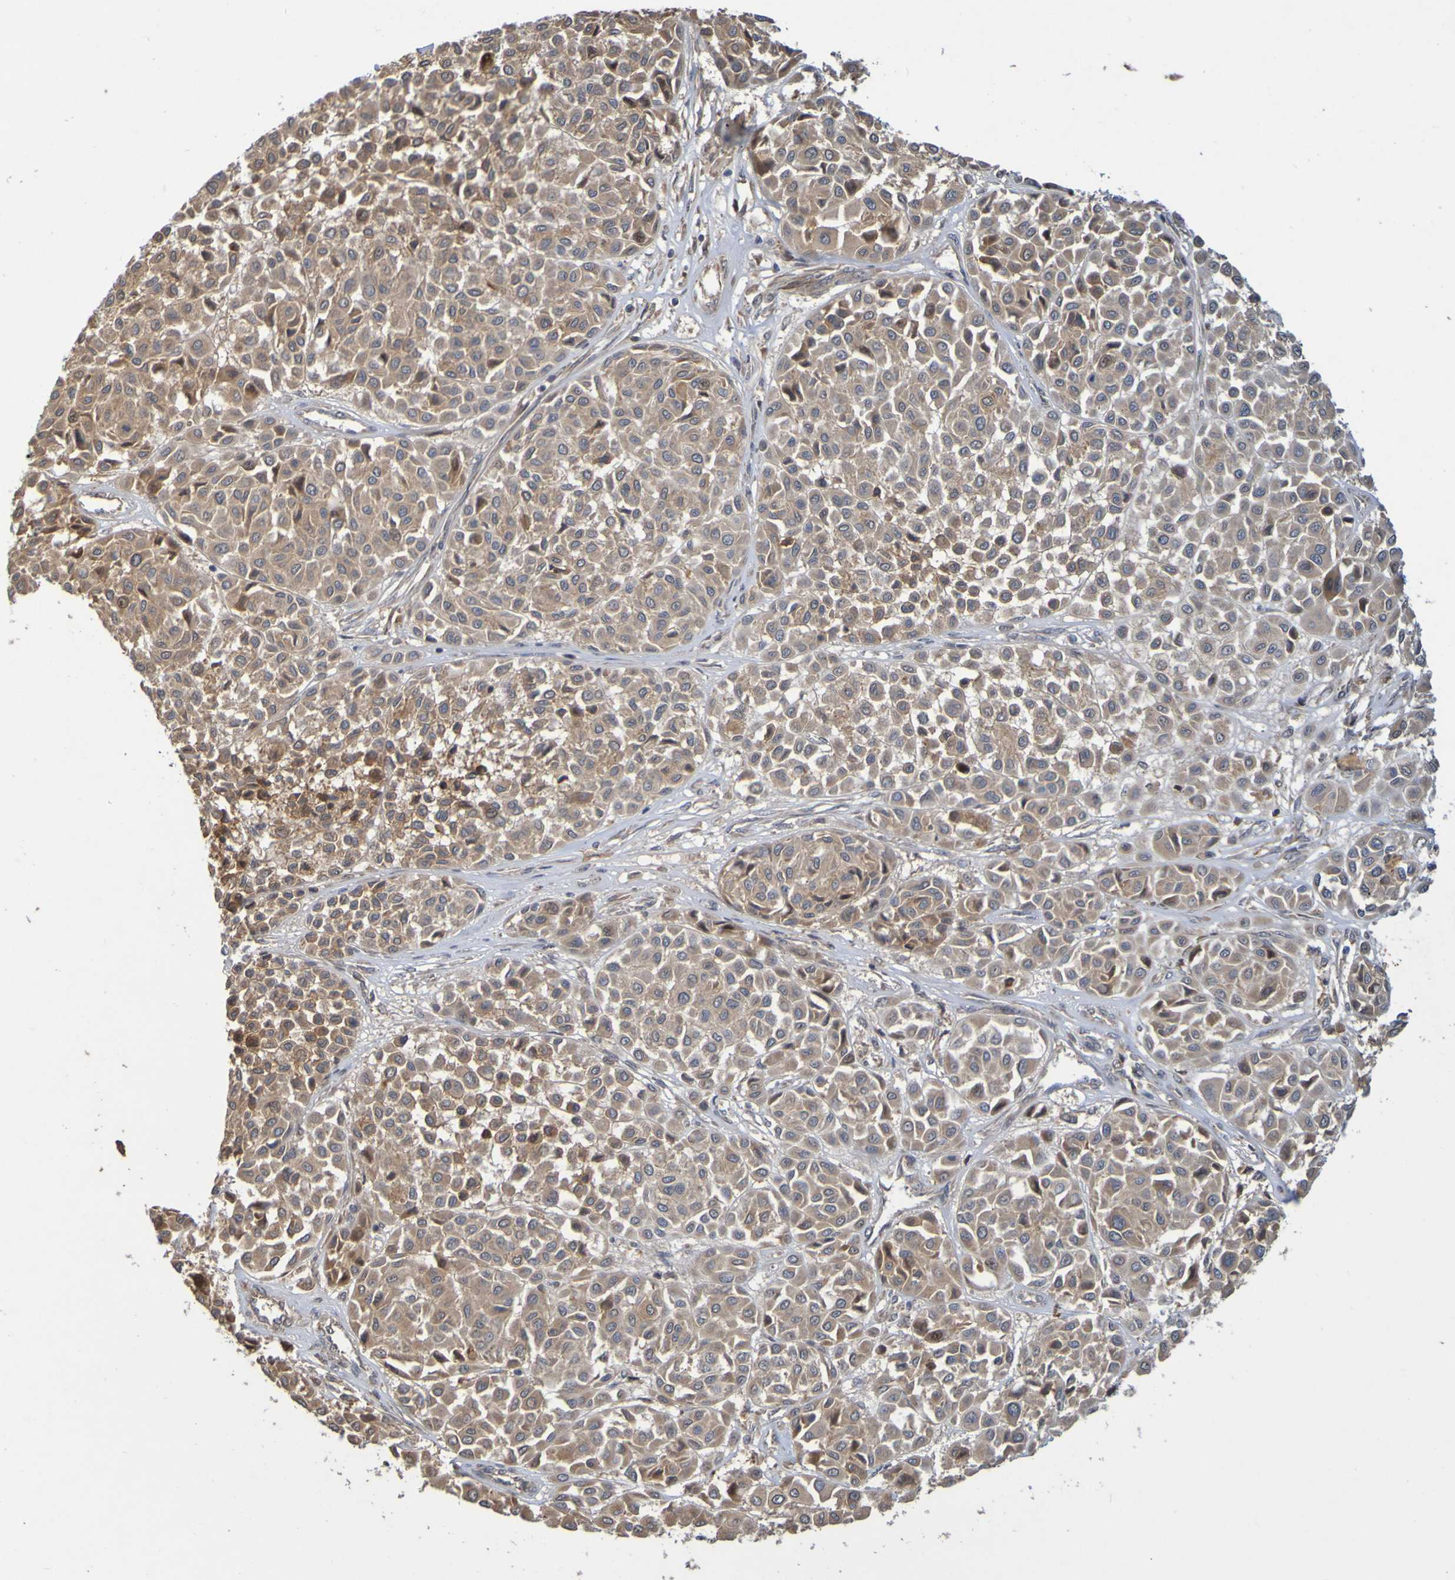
{"staining": {"intensity": "moderate", "quantity": ">75%", "location": "cytoplasmic/membranous"}, "tissue": "melanoma", "cell_type": "Tumor cells", "image_type": "cancer", "snomed": [{"axis": "morphology", "description": "Malignant melanoma, Metastatic site"}, {"axis": "topography", "description": "Soft tissue"}], "caption": "DAB (3,3'-diaminobenzidine) immunohistochemical staining of malignant melanoma (metastatic site) shows moderate cytoplasmic/membranous protein staining in approximately >75% of tumor cells. The protein is shown in brown color, while the nuclei are stained blue.", "gene": "TMBIM1", "patient": {"sex": "male", "age": 41}}